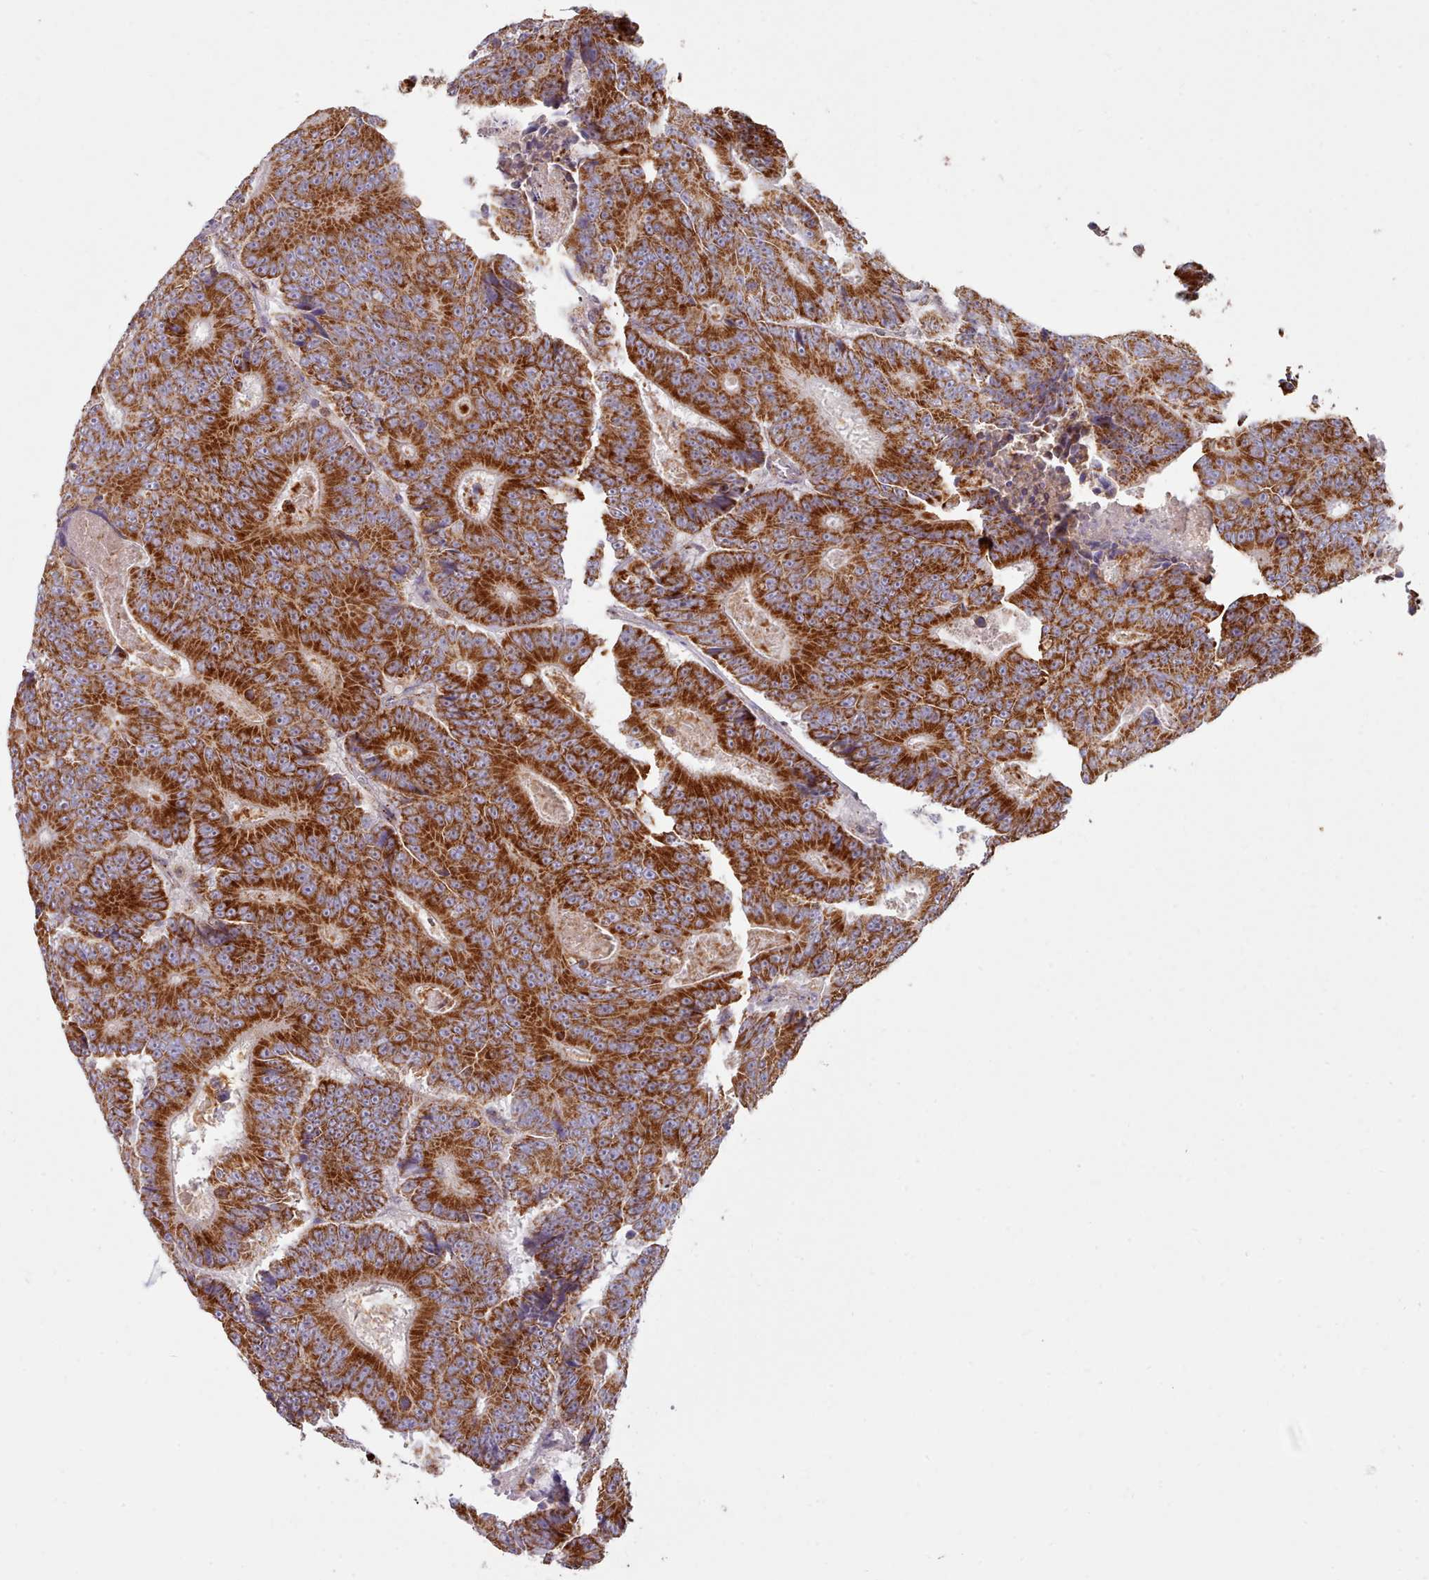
{"staining": {"intensity": "strong", "quantity": ">75%", "location": "cytoplasmic/membranous"}, "tissue": "colorectal cancer", "cell_type": "Tumor cells", "image_type": "cancer", "snomed": [{"axis": "morphology", "description": "Adenocarcinoma, NOS"}, {"axis": "topography", "description": "Colon"}], "caption": "Tumor cells show strong cytoplasmic/membranous positivity in approximately >75% of cells in colorectal cancer (adenocarcinoma).", "gene": "HSDL2", "patient": {"sex": "male", "age": 83}}